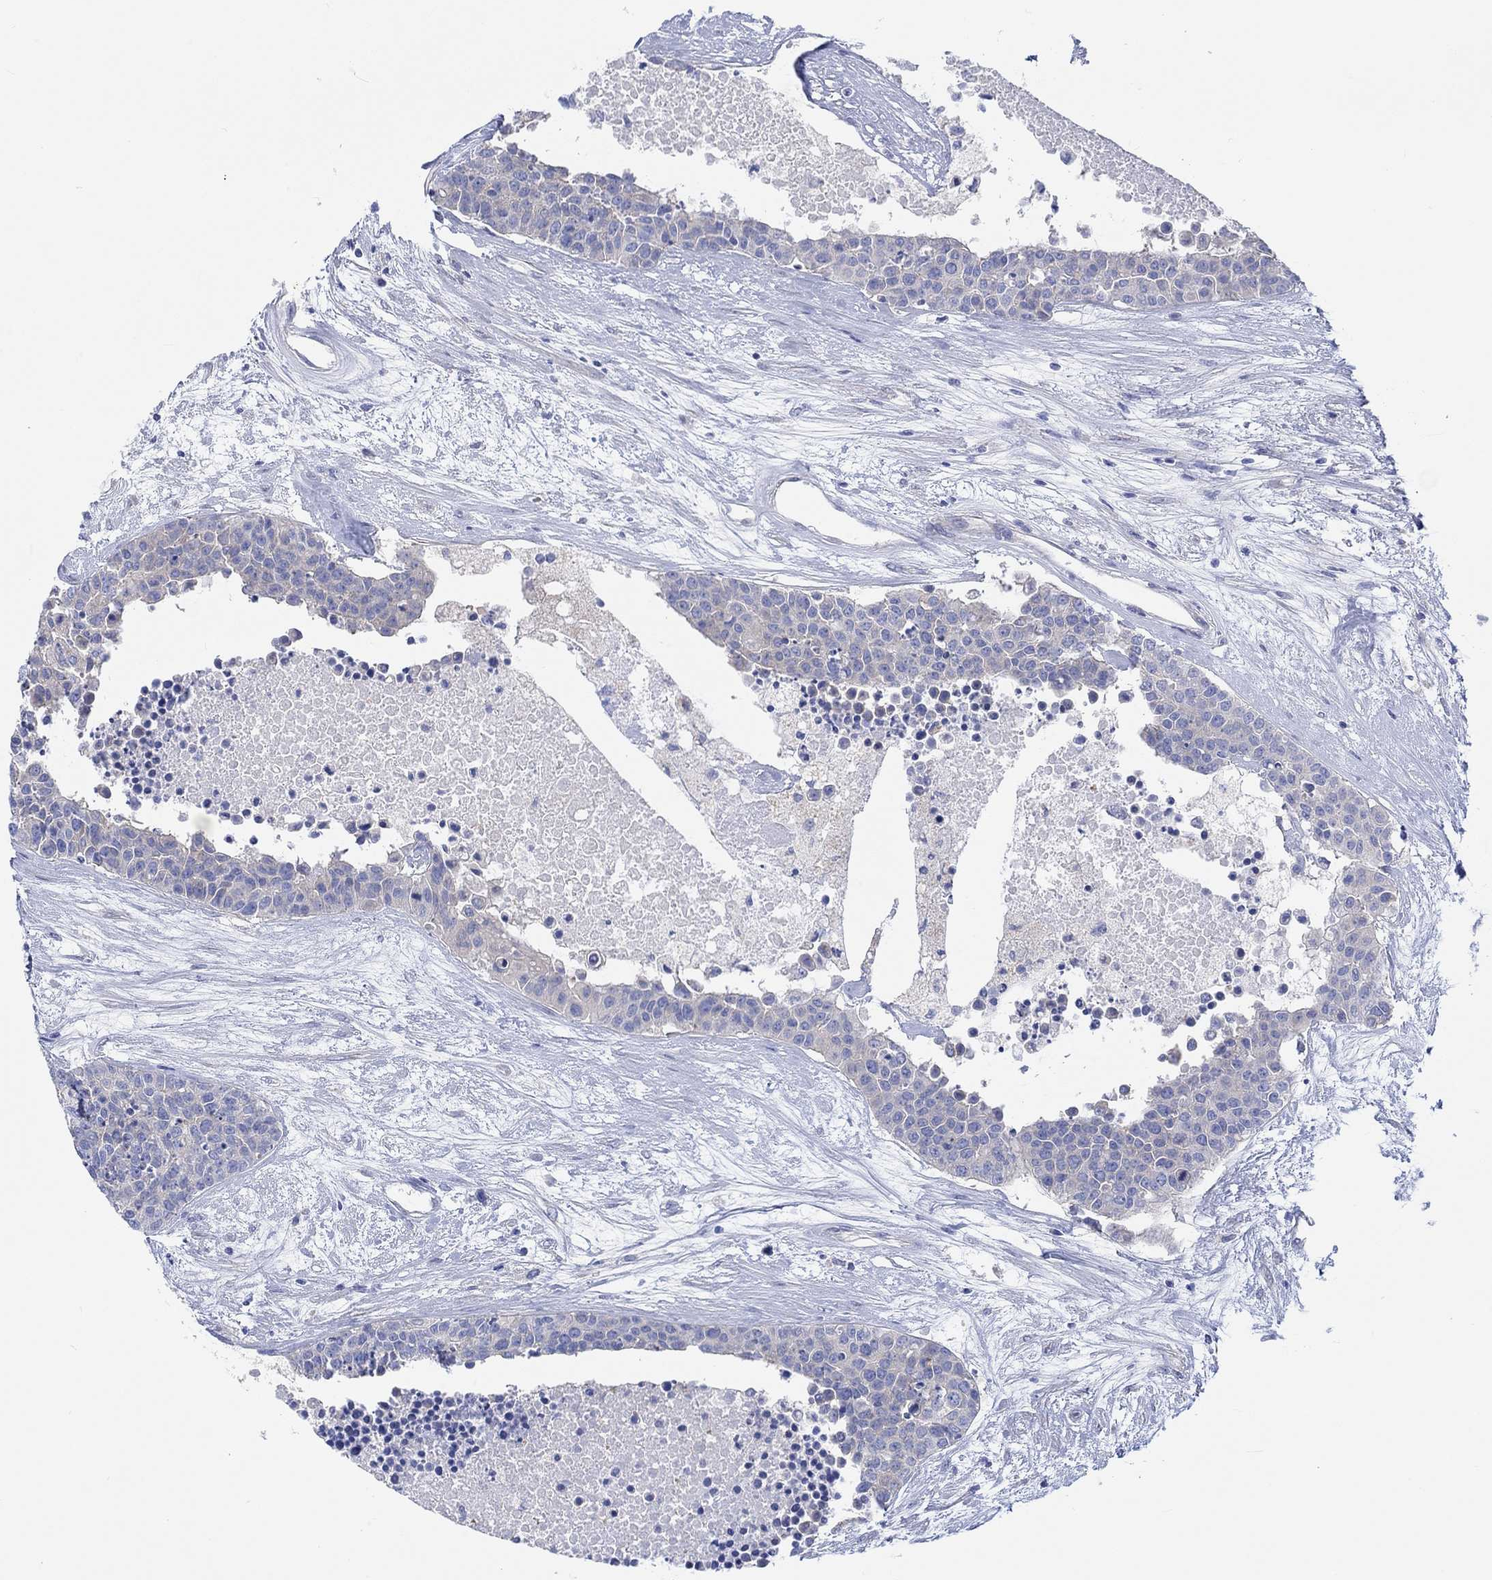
{"staining": {"intensity": "negative", "quantity": "none", "location": "none"}, "tissue": "carcinoid", "cell_type": "Tumor cells", "image_type": "cancer", "snomed": [{"axis": "morphology", "description": "Carcinoid, malignant, NOS"}, {"axis": "topography", "description": "Colon"}], "caption": "Carcinoid was stained to show a protein in brown. There is no significant expression in tumor cells. (Brightfield microscopy of DAB (3,3'-diaminobenzidine) immunohistochemistry (IHC) at high magnification).", "gene": "REEP6", "patient": {"sex": "male", "age": 81}}